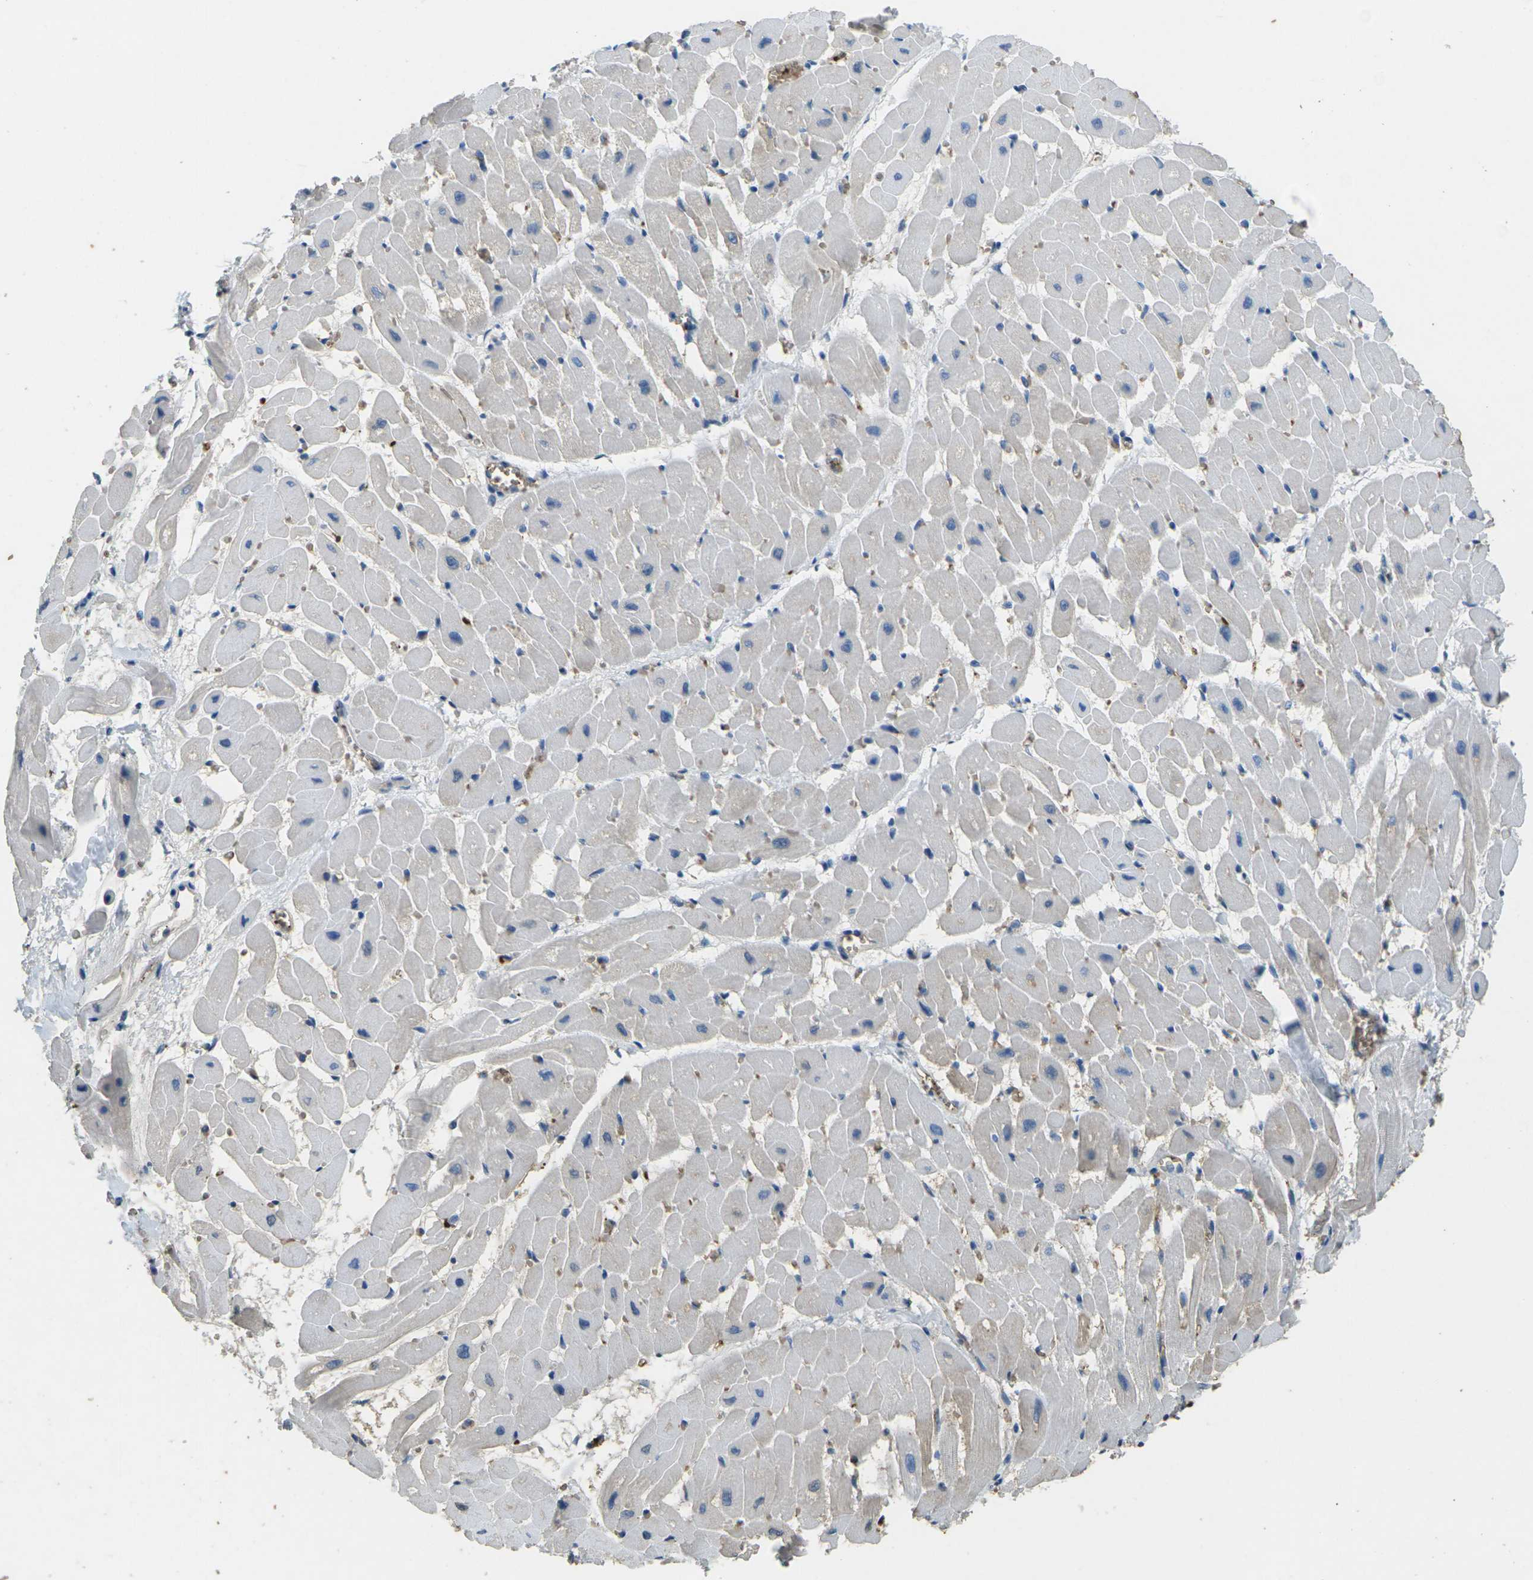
{"staining": {"intensity": "moderate", "quantity": "25%-75%", "location": "cytoplasmic/membranous"}, "tissue": "heart muscle", "cell_type": "Cardiomyocytes", "image_type": "normal", "snomed": [{"axis": "morphology", "description": "Normal tissue, NOS"}, {"axis": "topography", "description": "Heart"}], "caption": "Immunohistochemical staining of unremarkable human heart muscle reveals 25%-75% levels of moderate cytoplasmic/membranous protein expression in about 25%-75% of cardiomyocytes.", "gene": "HBB", "patient": {"sex": "male", "age": 45}}